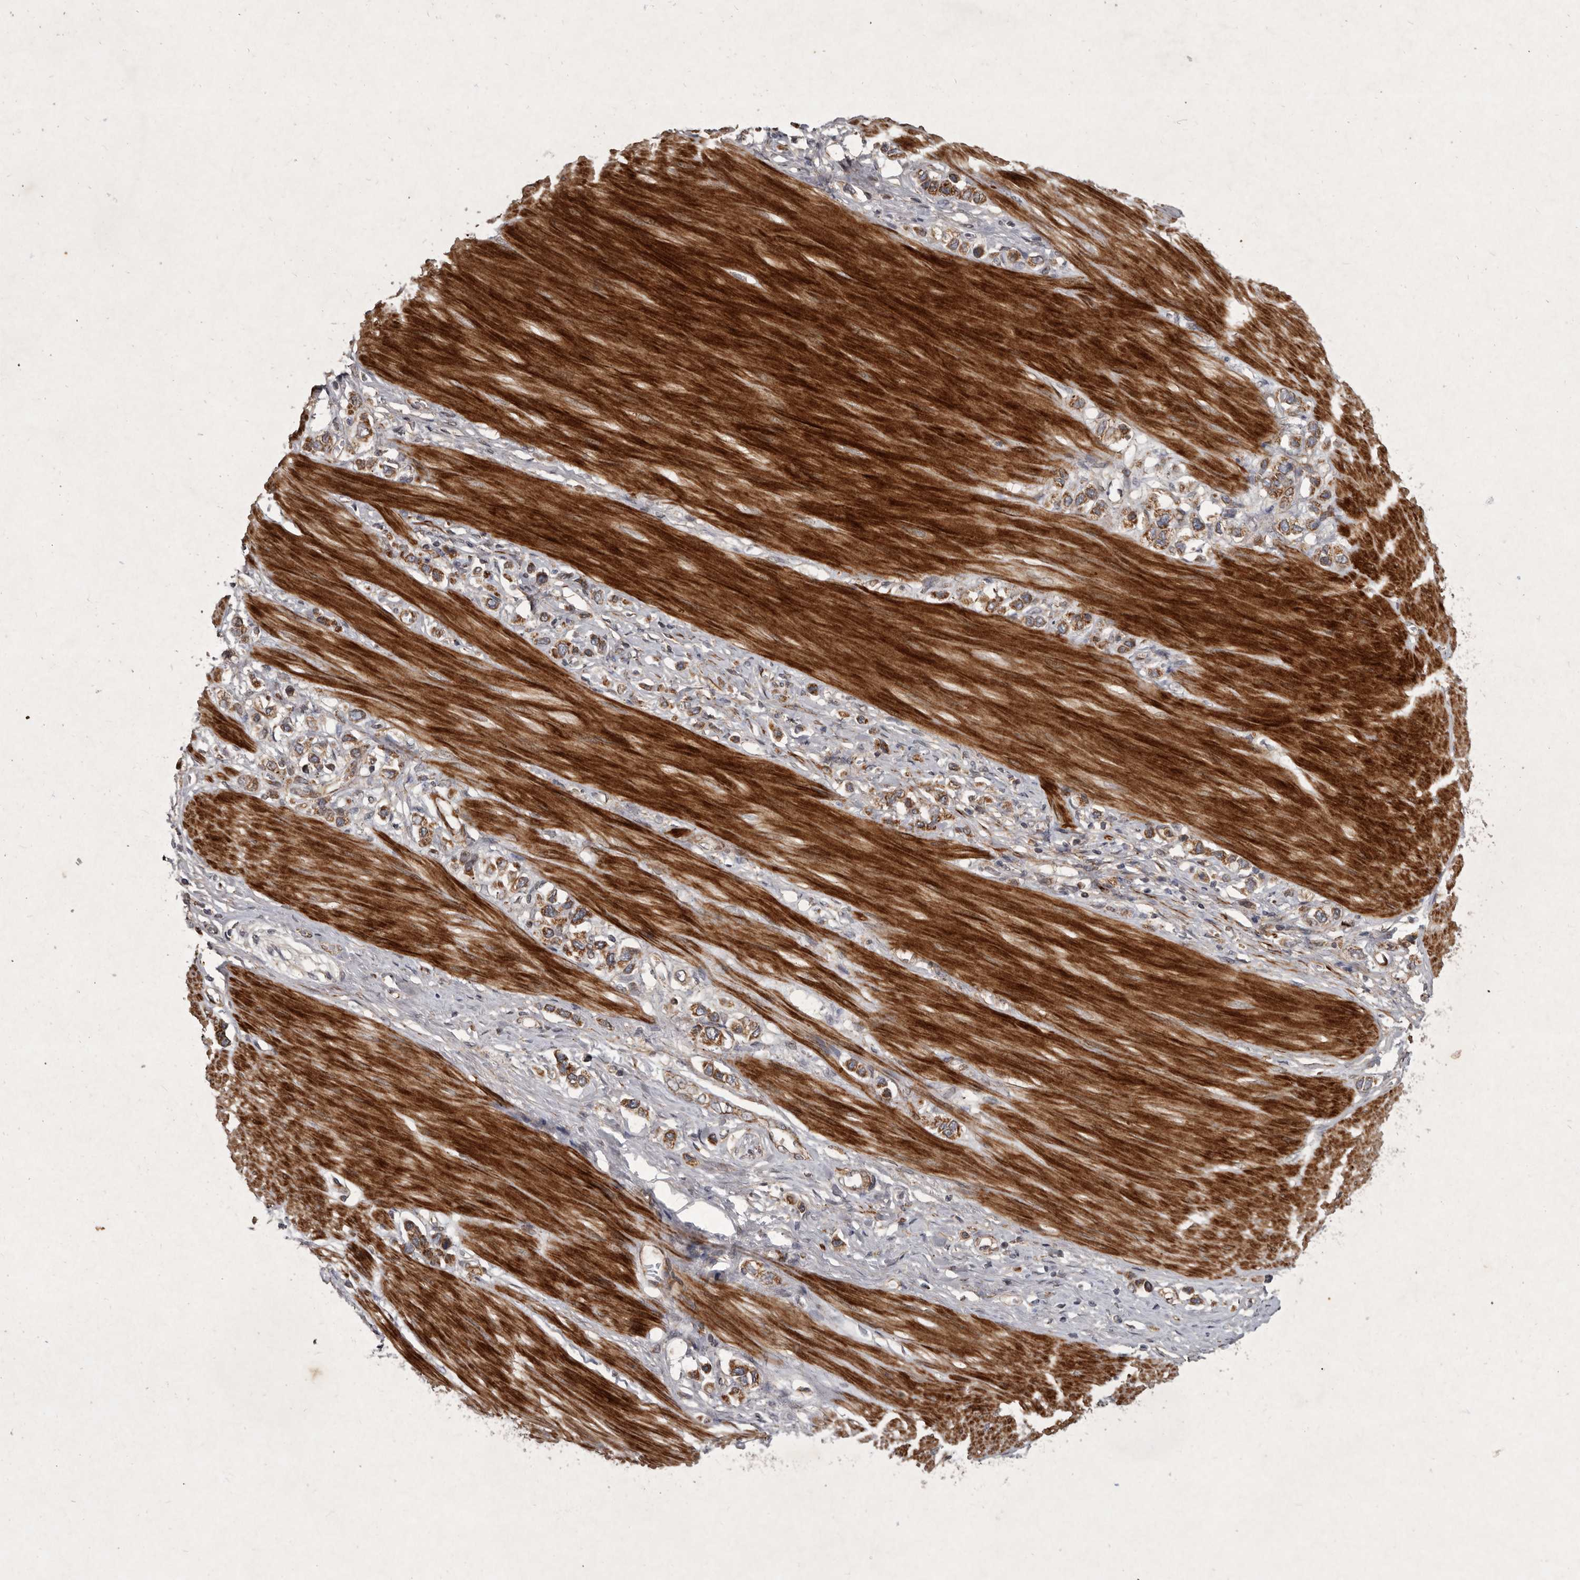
{"staining": {"intensity": "moderate", "quantity": ">75%", "location": "cytoplasmic/membranous"}, "tissue": "stomach cancer", "cell_type": "Tumor cells", "image_type": "cancer", "snomed": [{"axis": "morphology", "description": "Adenocarcinoma, NOS"}, {"axis": "topography", "description": "Stomach"}], "caption": "Moderate cytoplasmic/membranous expression for a protein is seen in about >75% of tumor cells of stomach cancer using IHC.", "gene": "MRPS15", "patient": {"sex": "female", "age": 65}}